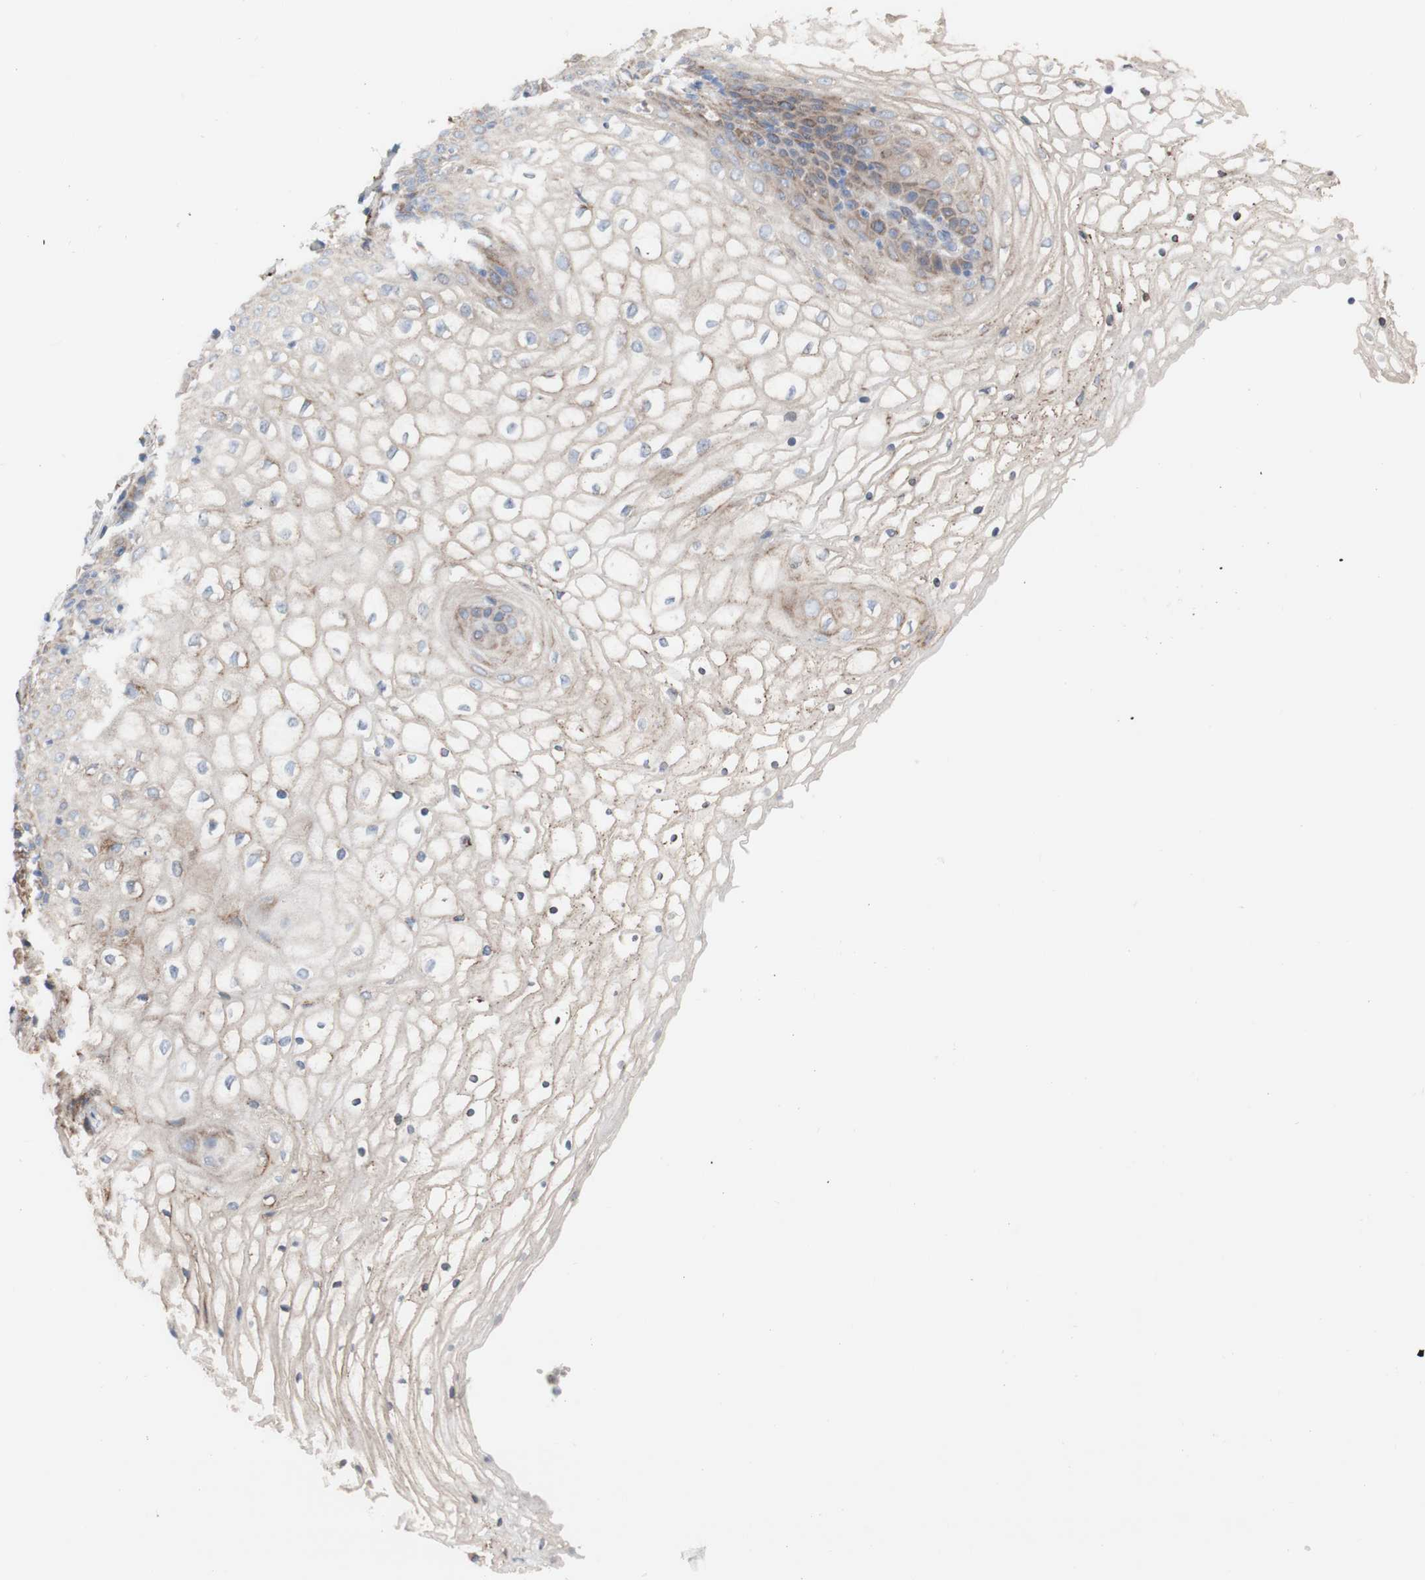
{"staining": {"intensity": "weak", "quantity": "25%-75%", "location": "cytoplasmic/membranous"}, "tissue": "vagina", "cell_type": "Squamous epithelial cells", "image_type": "normal", "snomed": [{"axis": "morphology", "description": "Normal tissue, NOS"}, {"axis": "topography", "description": "Vagina"}], "caption": "Immunohistochemical staining of benign human vagina exhibits weak cytoplasmic/membranous protein expression in about 25%-75% of squamous epithelial cells. (Stains: DAB (3,3'-diaminobenzidine) in brown, nuclei in blue, Microscopy: brightfield microscopy at high magnification).", "gene": "AGPAT5", "patient": {"sex": "female", "age": 34}}